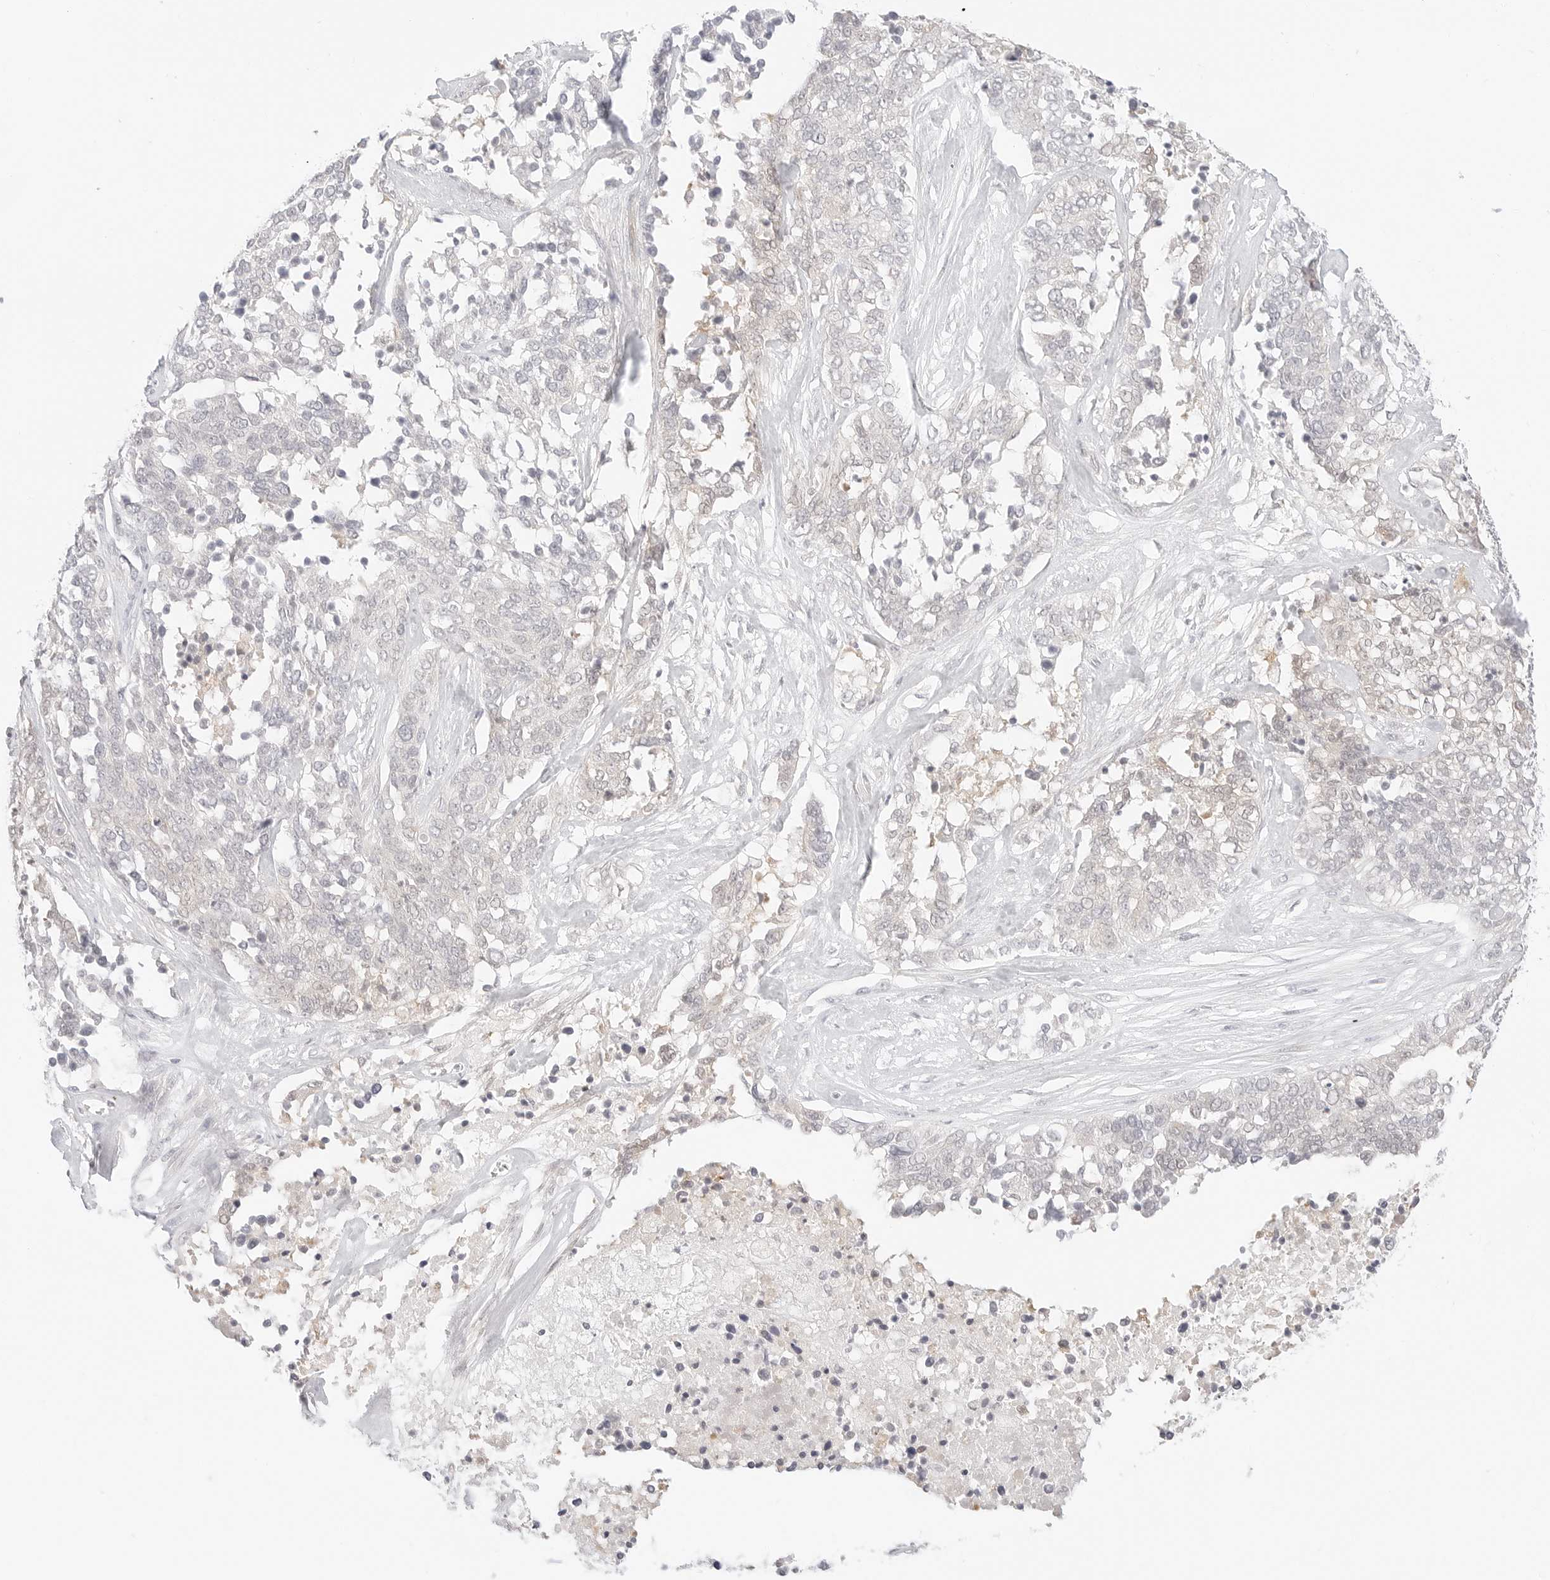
{"staining": {"intensity": "negative", "quantity": "none", "location": "none"}, "tissue": "ovarian cancer", "cell_type": "Tumor cells", "image_type": "cancer", "snomed": [{"axis": "morphology", "description": "Cystadenocarcinoma, serous, NOS"}, {"axis": "topography", "description": "Ovary"}], "caption": "Immunohistochemical staining of ovarian cancer displays no significant expression in tumor cells.", "gene": "GNAS", "patient": {"sex": "female", "age": 44}}